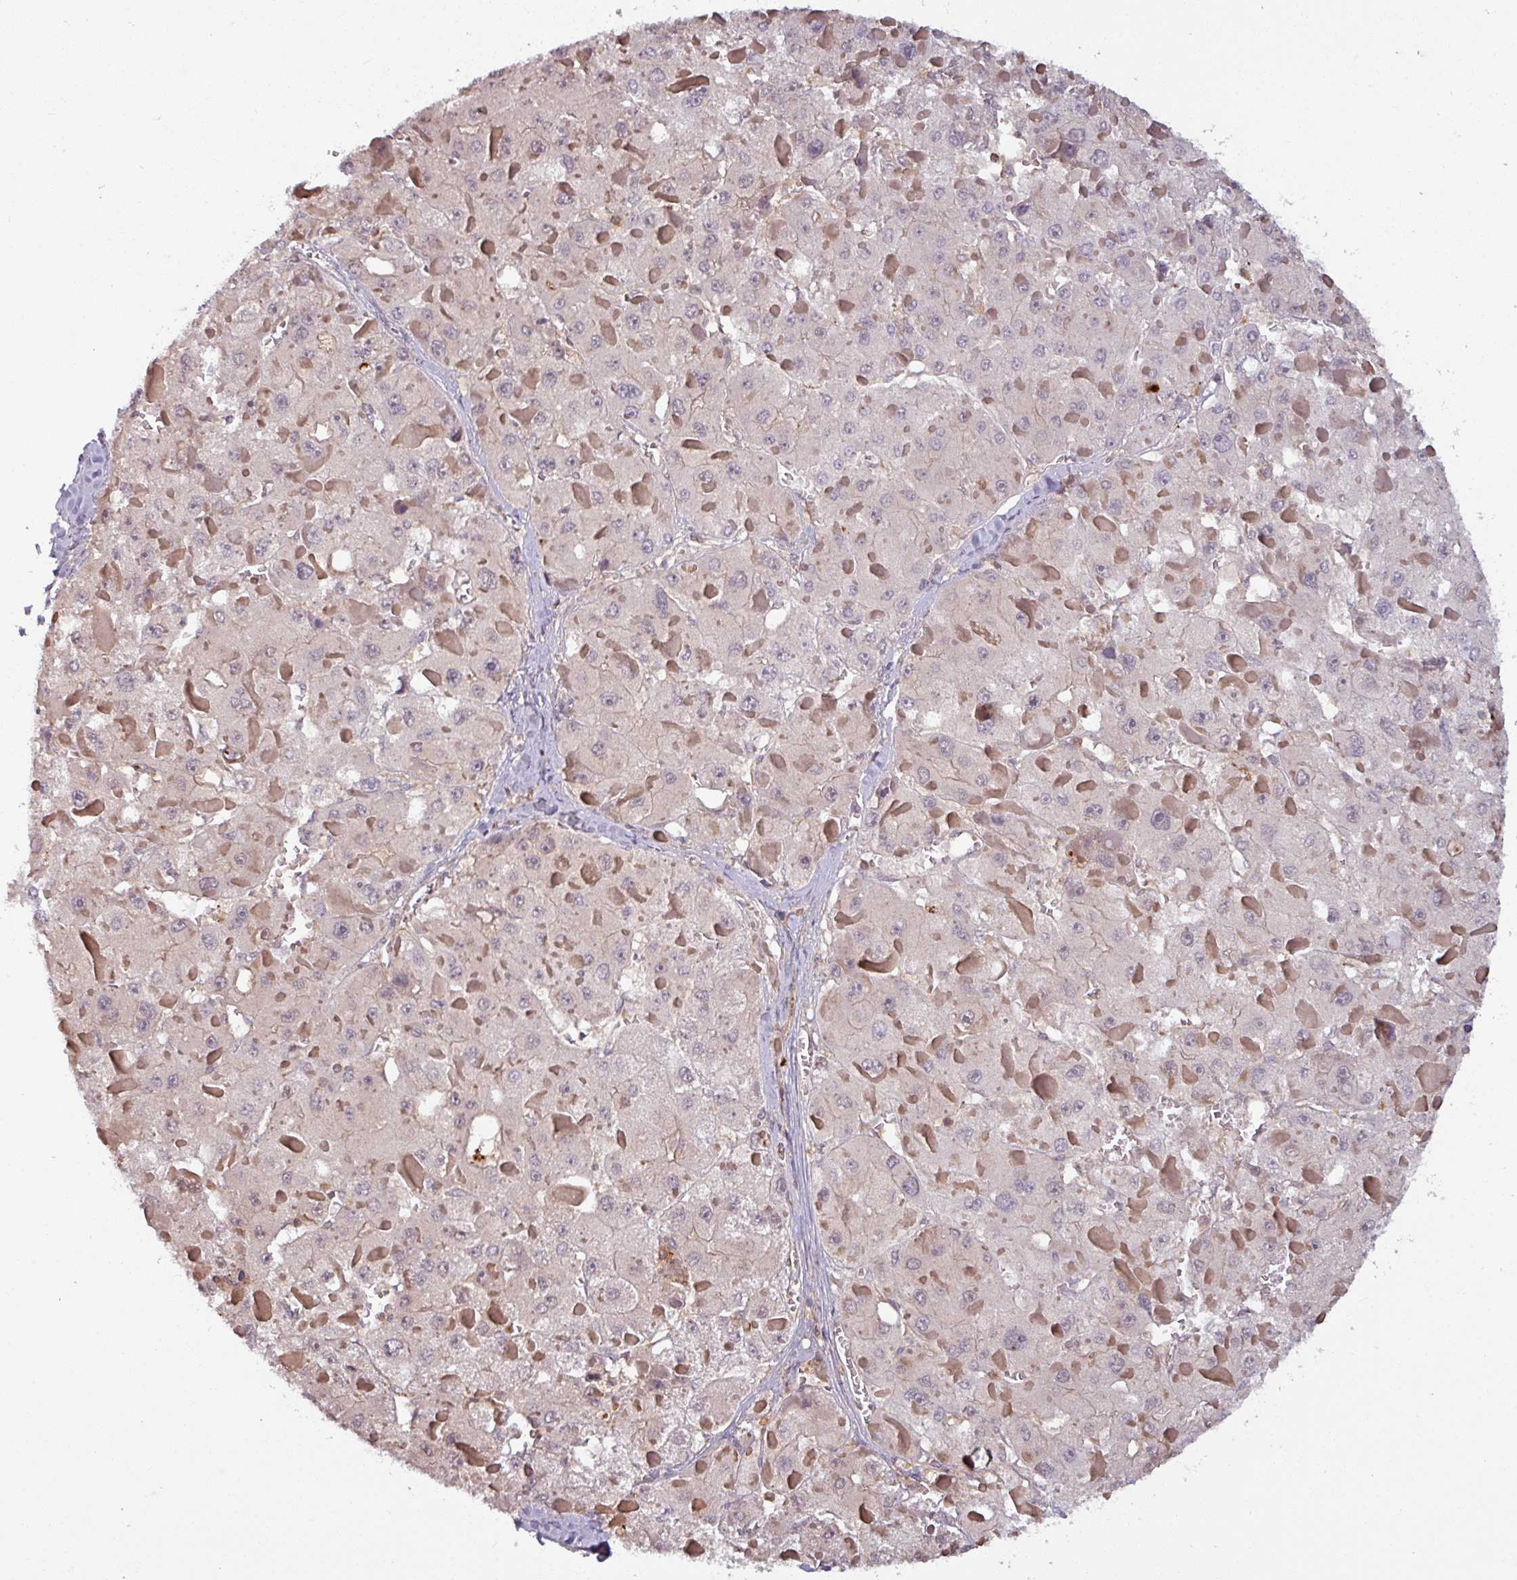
{"staining": {"intensity": "negative", "quantity": "none", "location": "none"}, "tissue": "liver cancer", "cell_type": "Tumor cells", "image_type": "cancer", "snomed": [{"axis": "morphology", "description": "Carcinoma, Hepatocellular, NOS"}, {"axis": "topography", "description": "Liver"}], "caption": "Liver hepatocellular carcinoma was stained to show a protein in brown. There is no significant expression in tumor cells.", "gene": "TUSC3", "patient": {"sex": "female", "age": 73}}